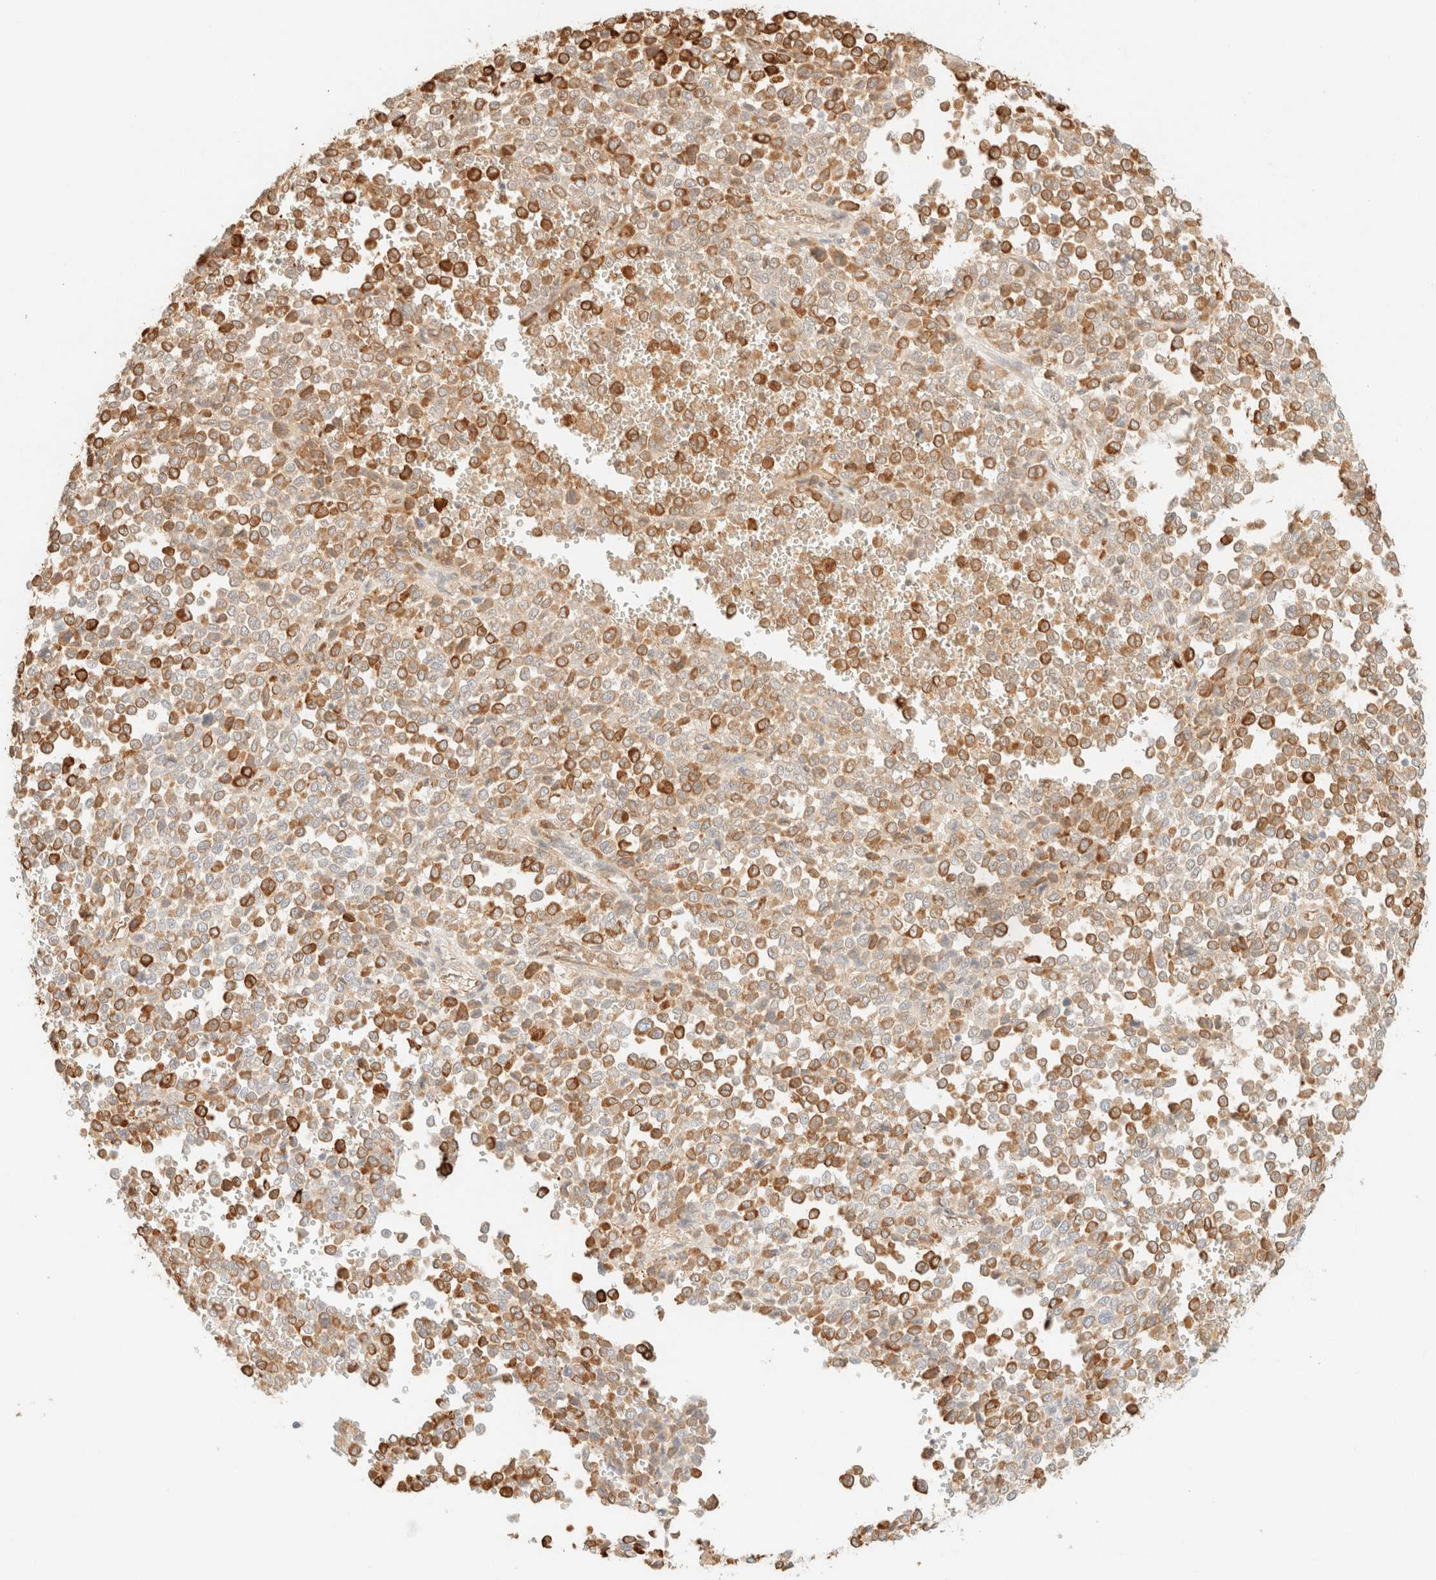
{"staining": {"intensity": "moderate", "quantity": ">75%", "location": "cytoplasmic/membranous"}, "tissue": "melanoma", "cell_type": "Tumor cells", "image_type": "cancer", "snomed": [{"axis": "morphology", "description": "Malignant melanoma, Metastatic site"}, {"axis": "topography", "description": "Pancreas"}], "caption": "Protein expression analysis of melanoma exhibits moderate cytoplasmic/membranous positivity in about >75% of tumor cells.", "gene": "SPARCL1", "patient": {"sex": "female", "age": 30}}